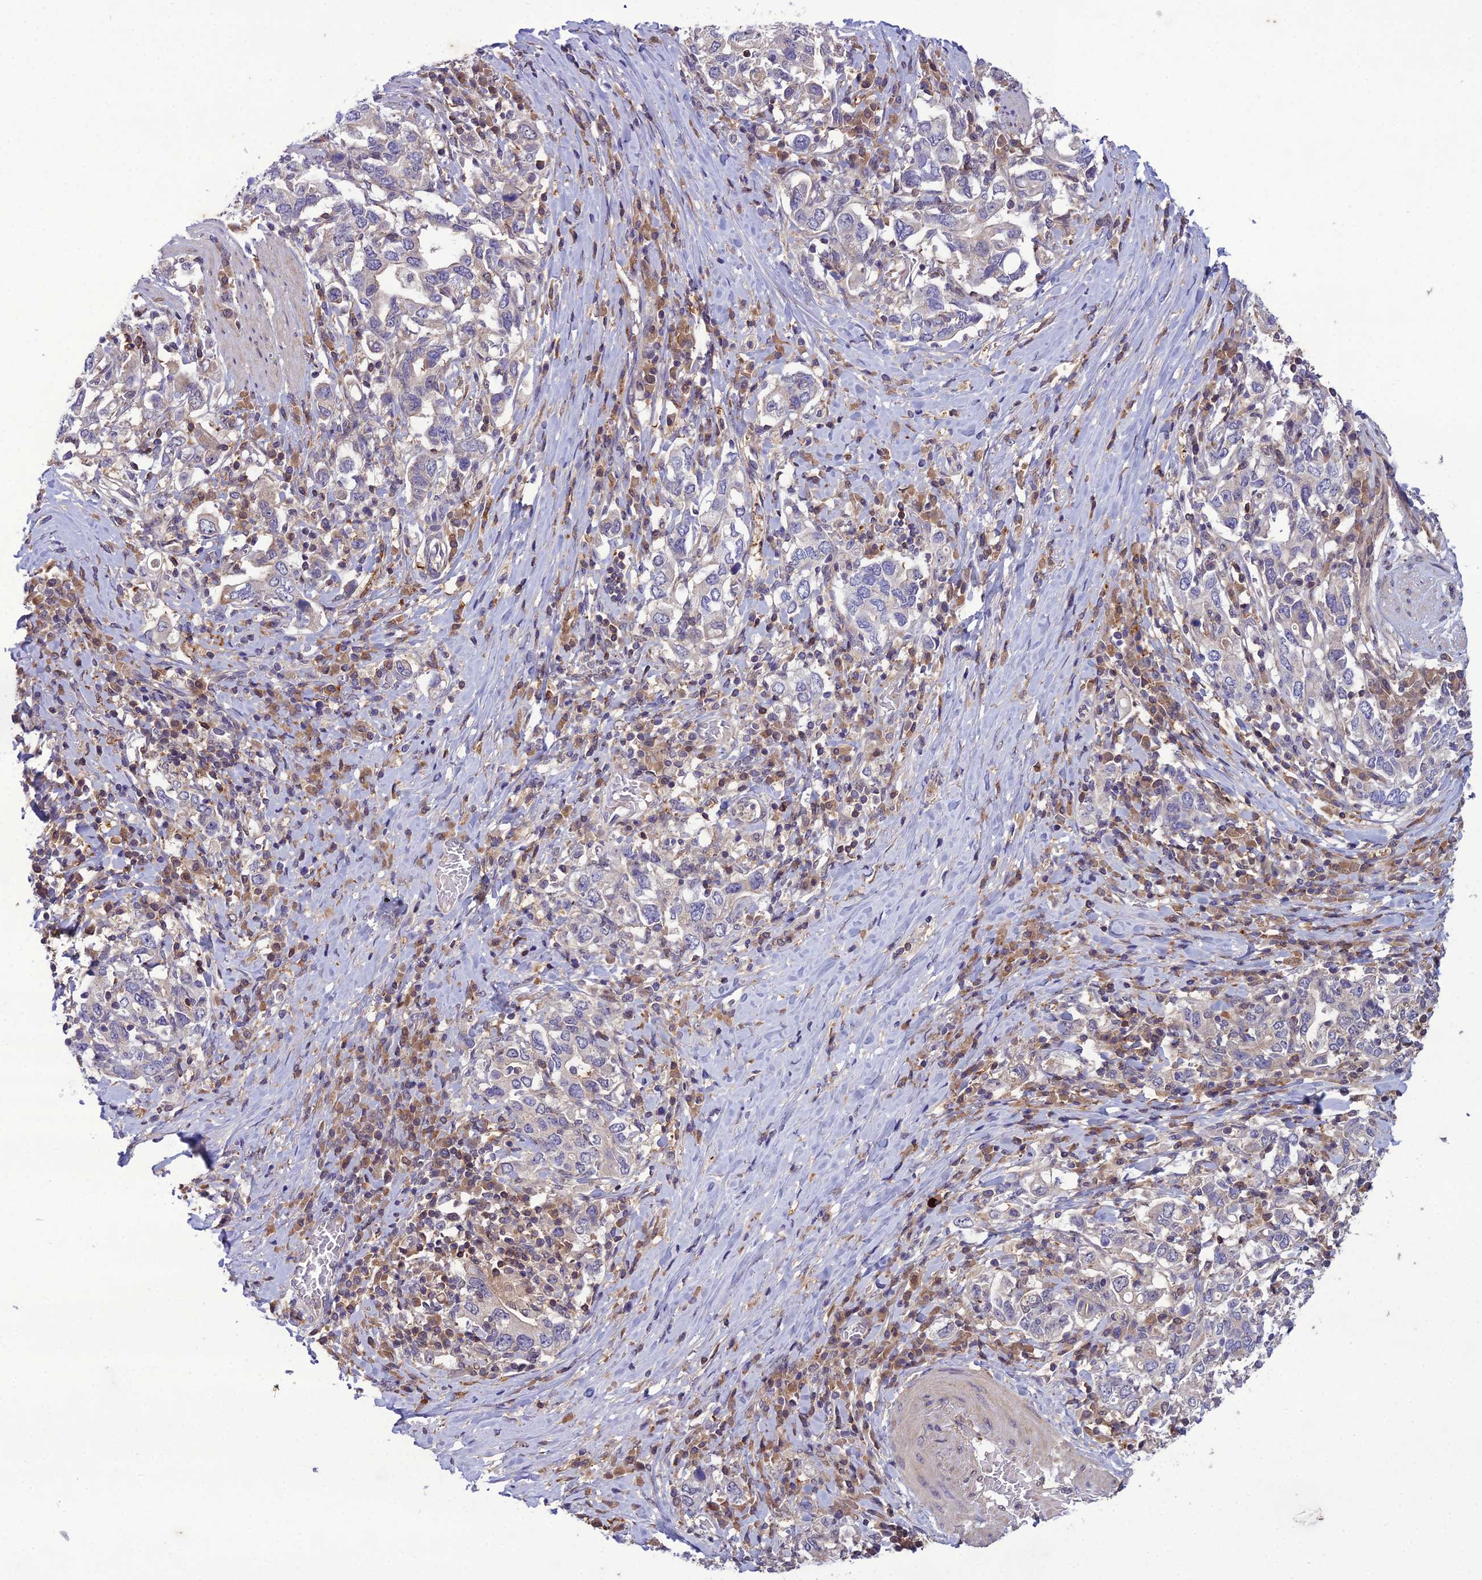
{"staining": {"intensity": "negative", "quantity": "none", "location": "none"}, "tissue": "stomach cancer", "cell_type": "Tumor cells", "image_type": "cancer", "snomed": [{"axis": "morphology", "description": "Adenocarcinoma, NOS"}, {"axis": "topography", "description": "Stomach, upper"}, {"axis": "topography", "description": "Stomach"}], "caption": "There is no significant expression in tumor cells of stomach cancer.", "gene": "GDF6", "patient": {"sex": "male", "age": 62}}